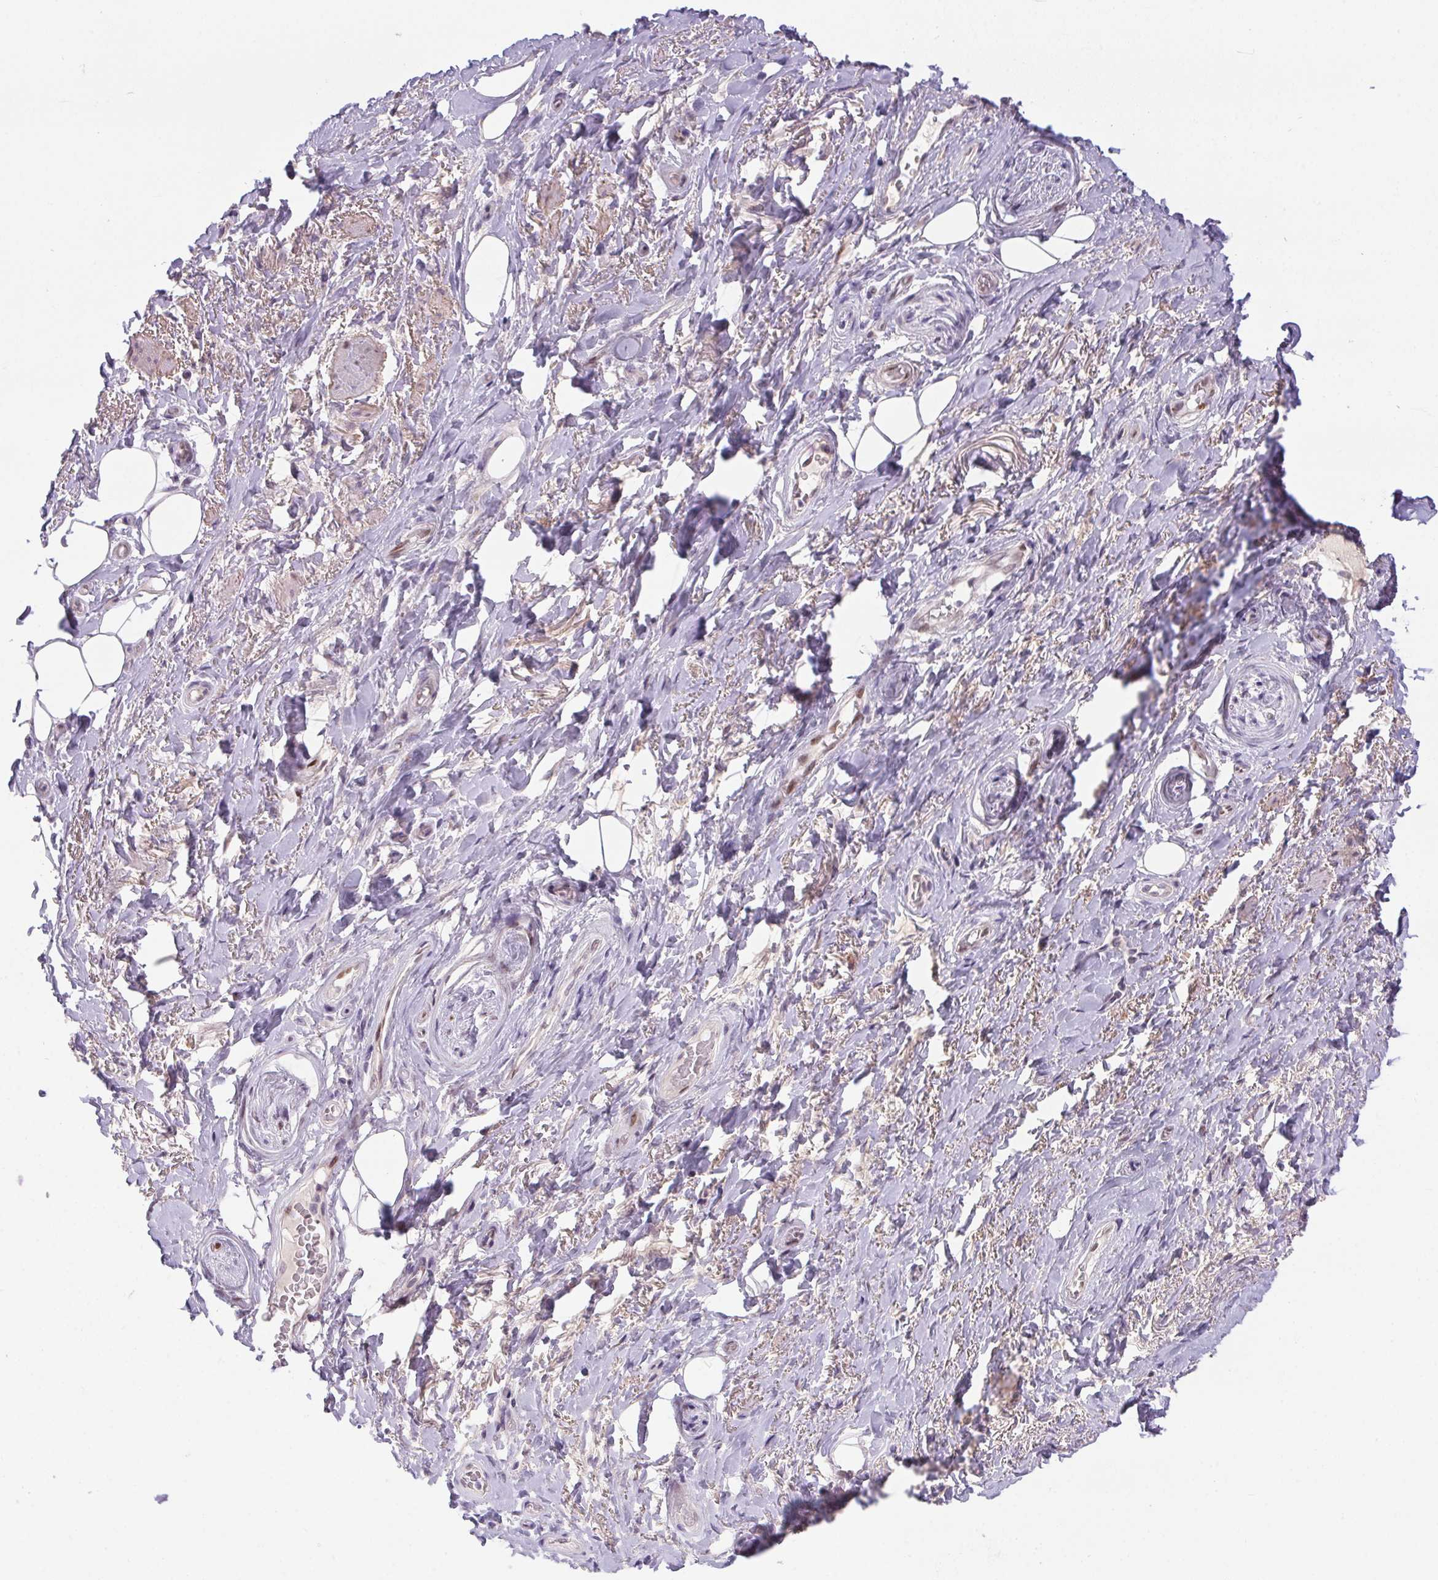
{"staining": {"intensity": "negative", "quantity": "none", "location": "none"}, "tissue": "adipose tissue", "cell_type": "Adipocytes", "image_type": "normal", "snomed": [{"axis": "morphology", "description": "Normal tissue, NOS"}, {"axis": "topography", "description": "Anal"}, {"axis": "topography", "description": "Peripheral nerve tissue"}], "caption": "Human adipose tissue stained for a protein using immunohistochemistry (IHC) displays no expression in adipocytes.", "gene": "SP9", "patient": {"sex": "male", "age": 53}}